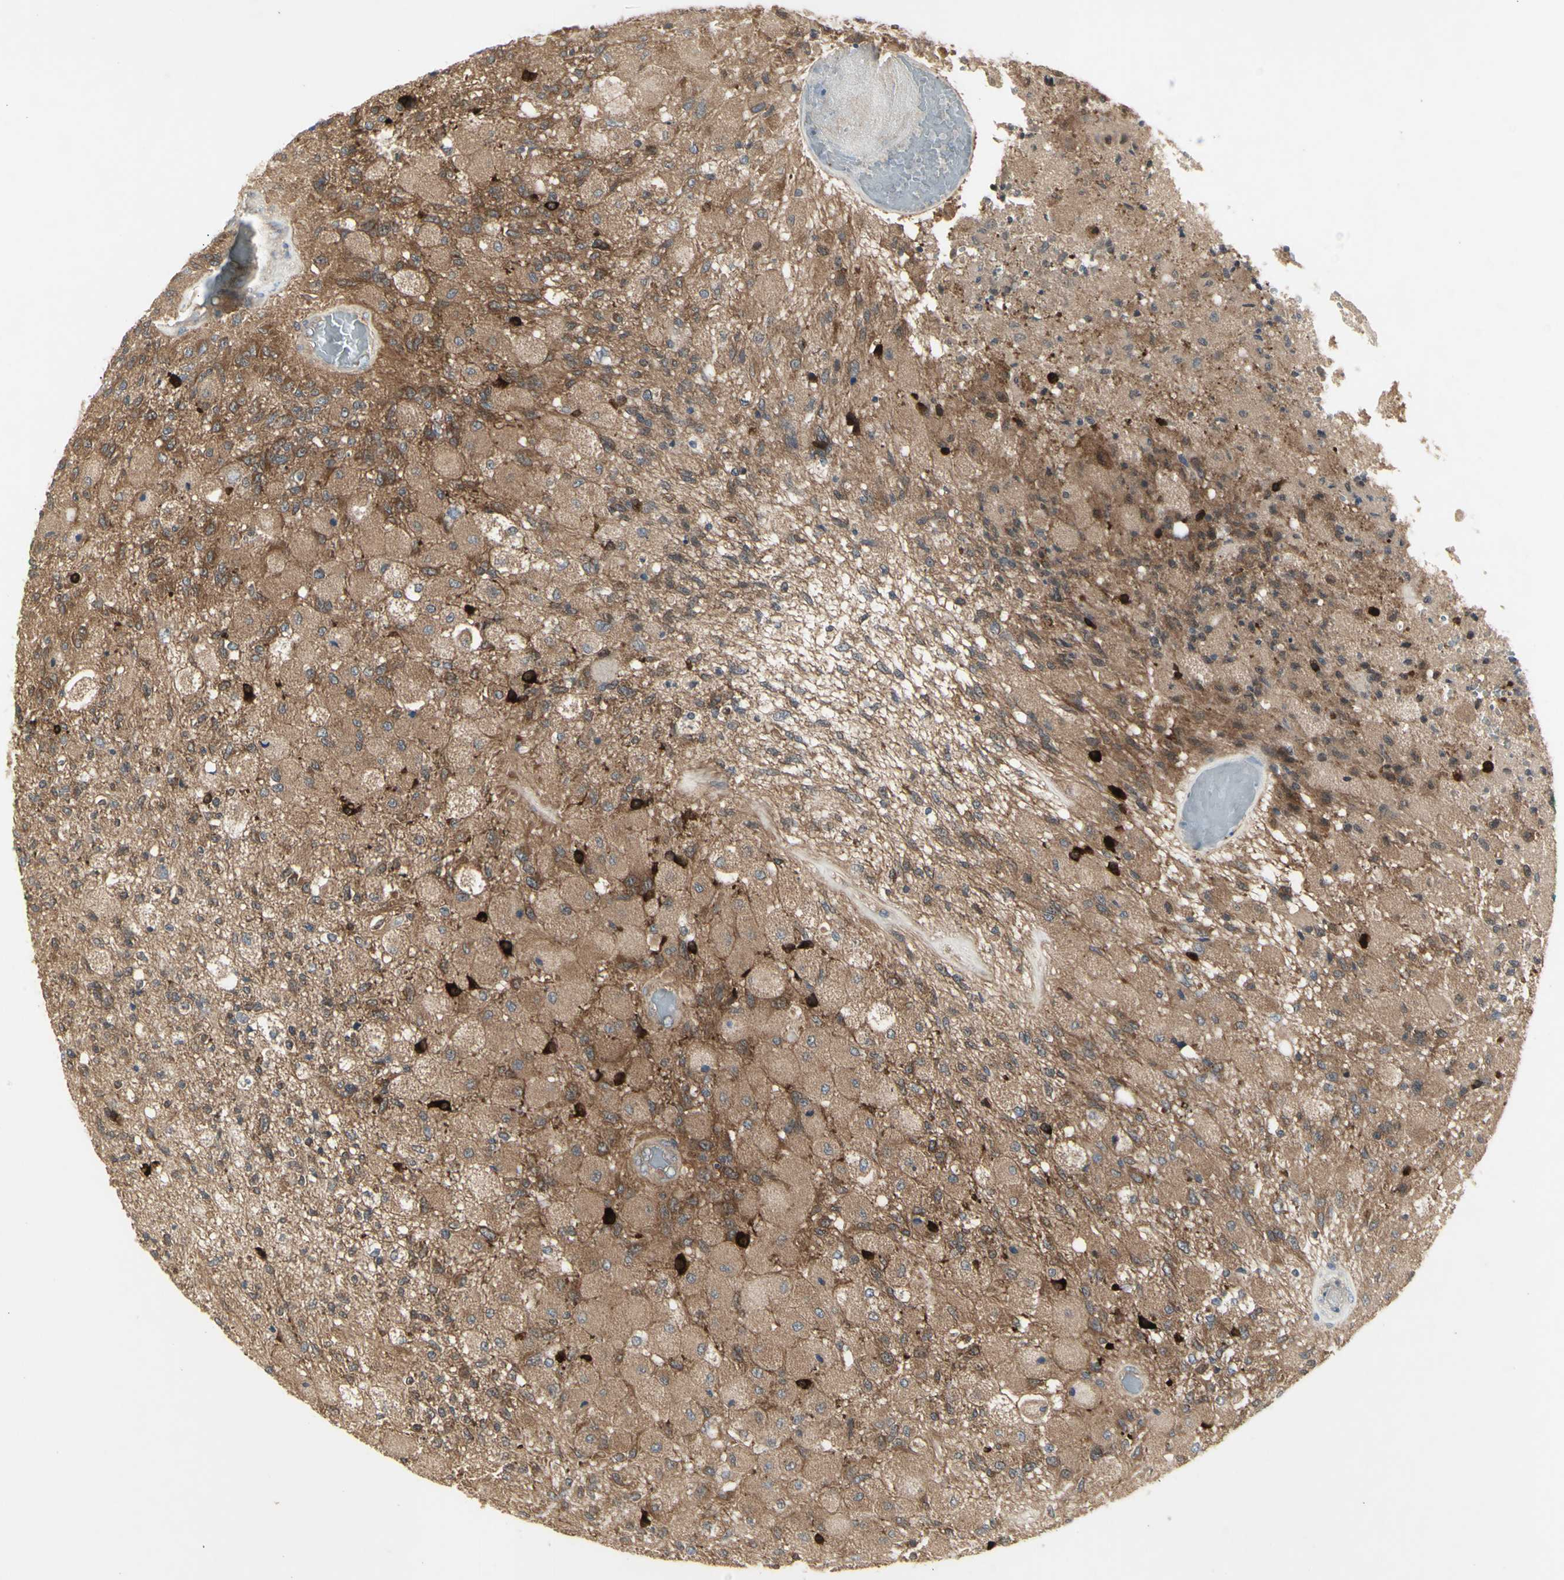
{"staining": {"intensity": "strong", "quantity": "<25%", "location": "cytoplasmic/membranous"}, "tissue": "glioma", "cell_type": "Tumor cells", "image_type": "cancer", "snomed": [{"axis": "morphology", "description": "Normal tissue, NOS"}, {"axis": "morphology", "description": "Glioma, malignant, High grade"}, {"axis": "topography", "description": "Cerebral cortex"}], "caption": "The immunohistochemical stain shows strong cytoplasmic/membranous expression in tumor cells of high-grade glioma (malignant) tissue. (DAB (3,3'-diaminobenzidine) IHC with brightfield microscopy, high magnification).", "gene": "CHURC1-FNTB", "patient": {"sex": "male", "age": 77}}